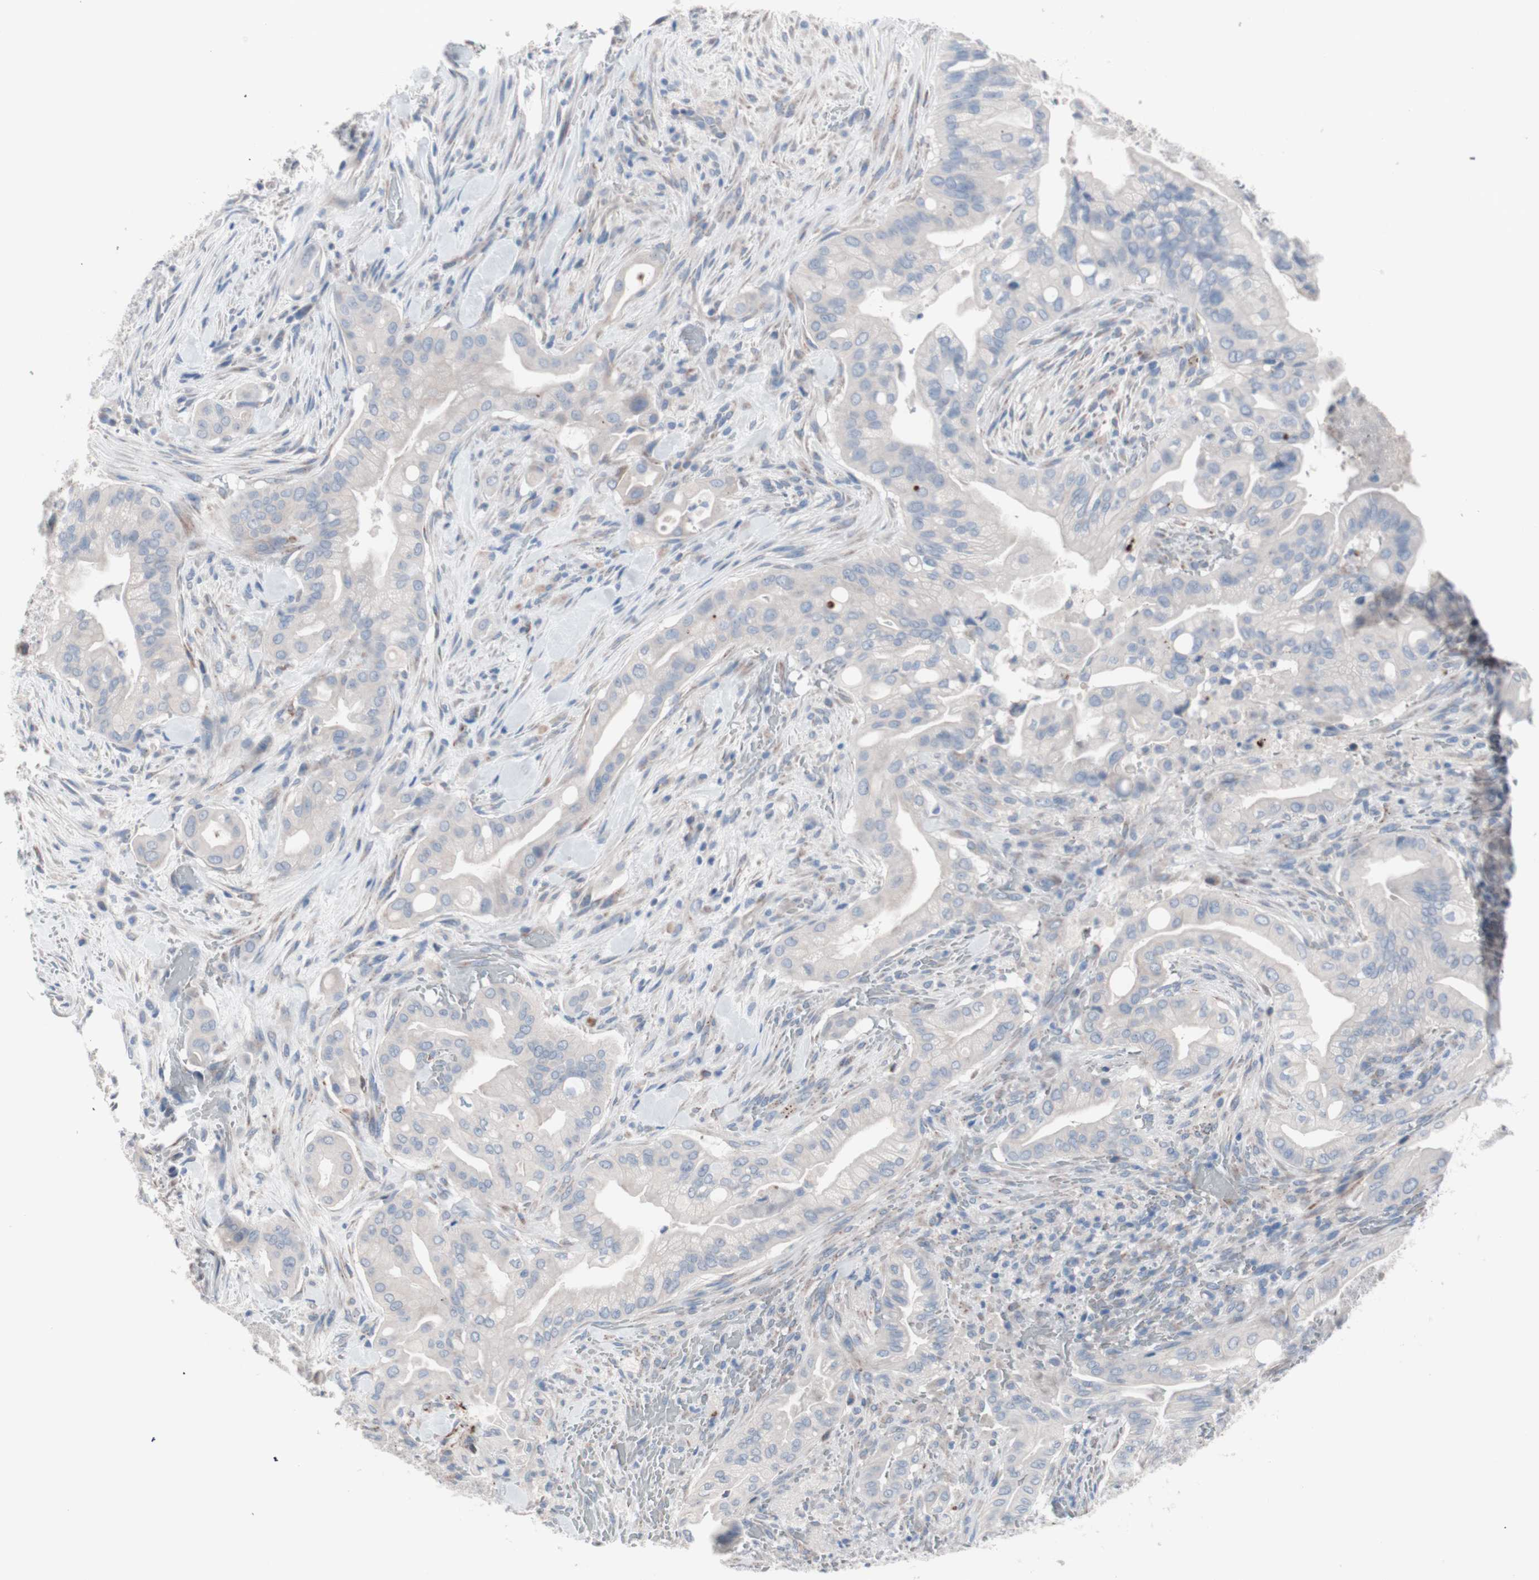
{"staining": {"intensity": "negative", "quantity": "none", "location": "none"}, "tissue": "liver cancer", "cell_type": "Tumor cells", "image_type": "cancer", "snomed": [{"axis": "morphology", "description": "Cholangiocarcinoma"}, {"axis": "topography", "description": "Liver"}], "caption": "Histopathology image shows no significant protein staining in tumor cells of liver cancer. Brightfield microscopy of immunohistochemistry (IHC) stained with DAB (3,3'-diaminobenzidine) (brown) and hematoxylin (blue), captured at high magnification.", "gene": "ULBP1", "patient": {"sex": "female", "age": 68}}